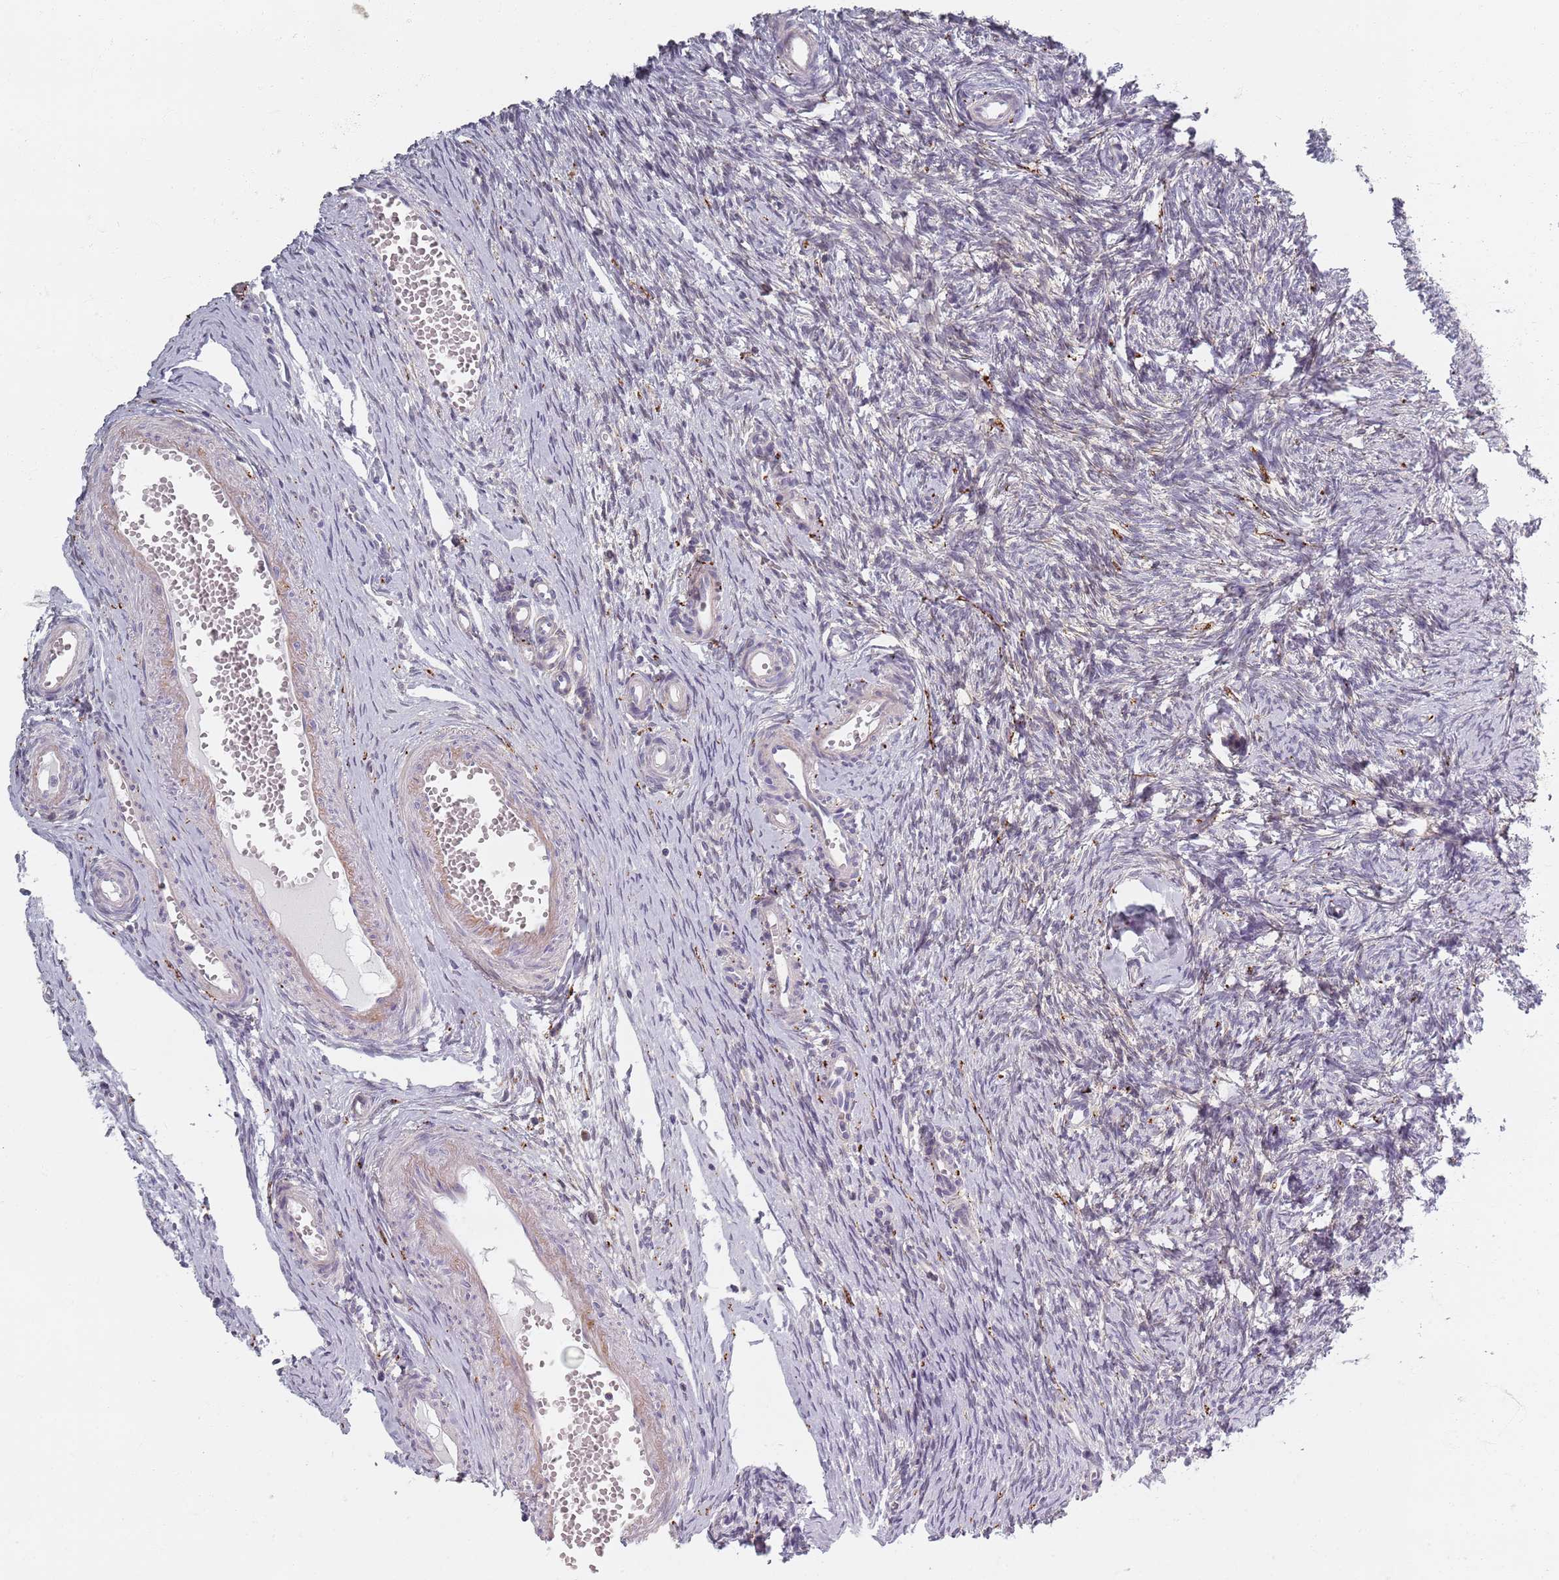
{"staining": {"intensity": "negative", "quantity": "none", "location": "none"}, "tissue": "ovary", "cell_type": "Follicle cells", "image_type": "normal", "snomed": [{"axis": "morphology", "description": "Normal tissue, NOS"}, {"axis": "topography", "description": "Ovary"}], "caption": "The photomicrograph shows no staining of follicle cells in normal ovary.", "gene": "SYNGR3", "patient": {"sex": "female", "age": 51}}